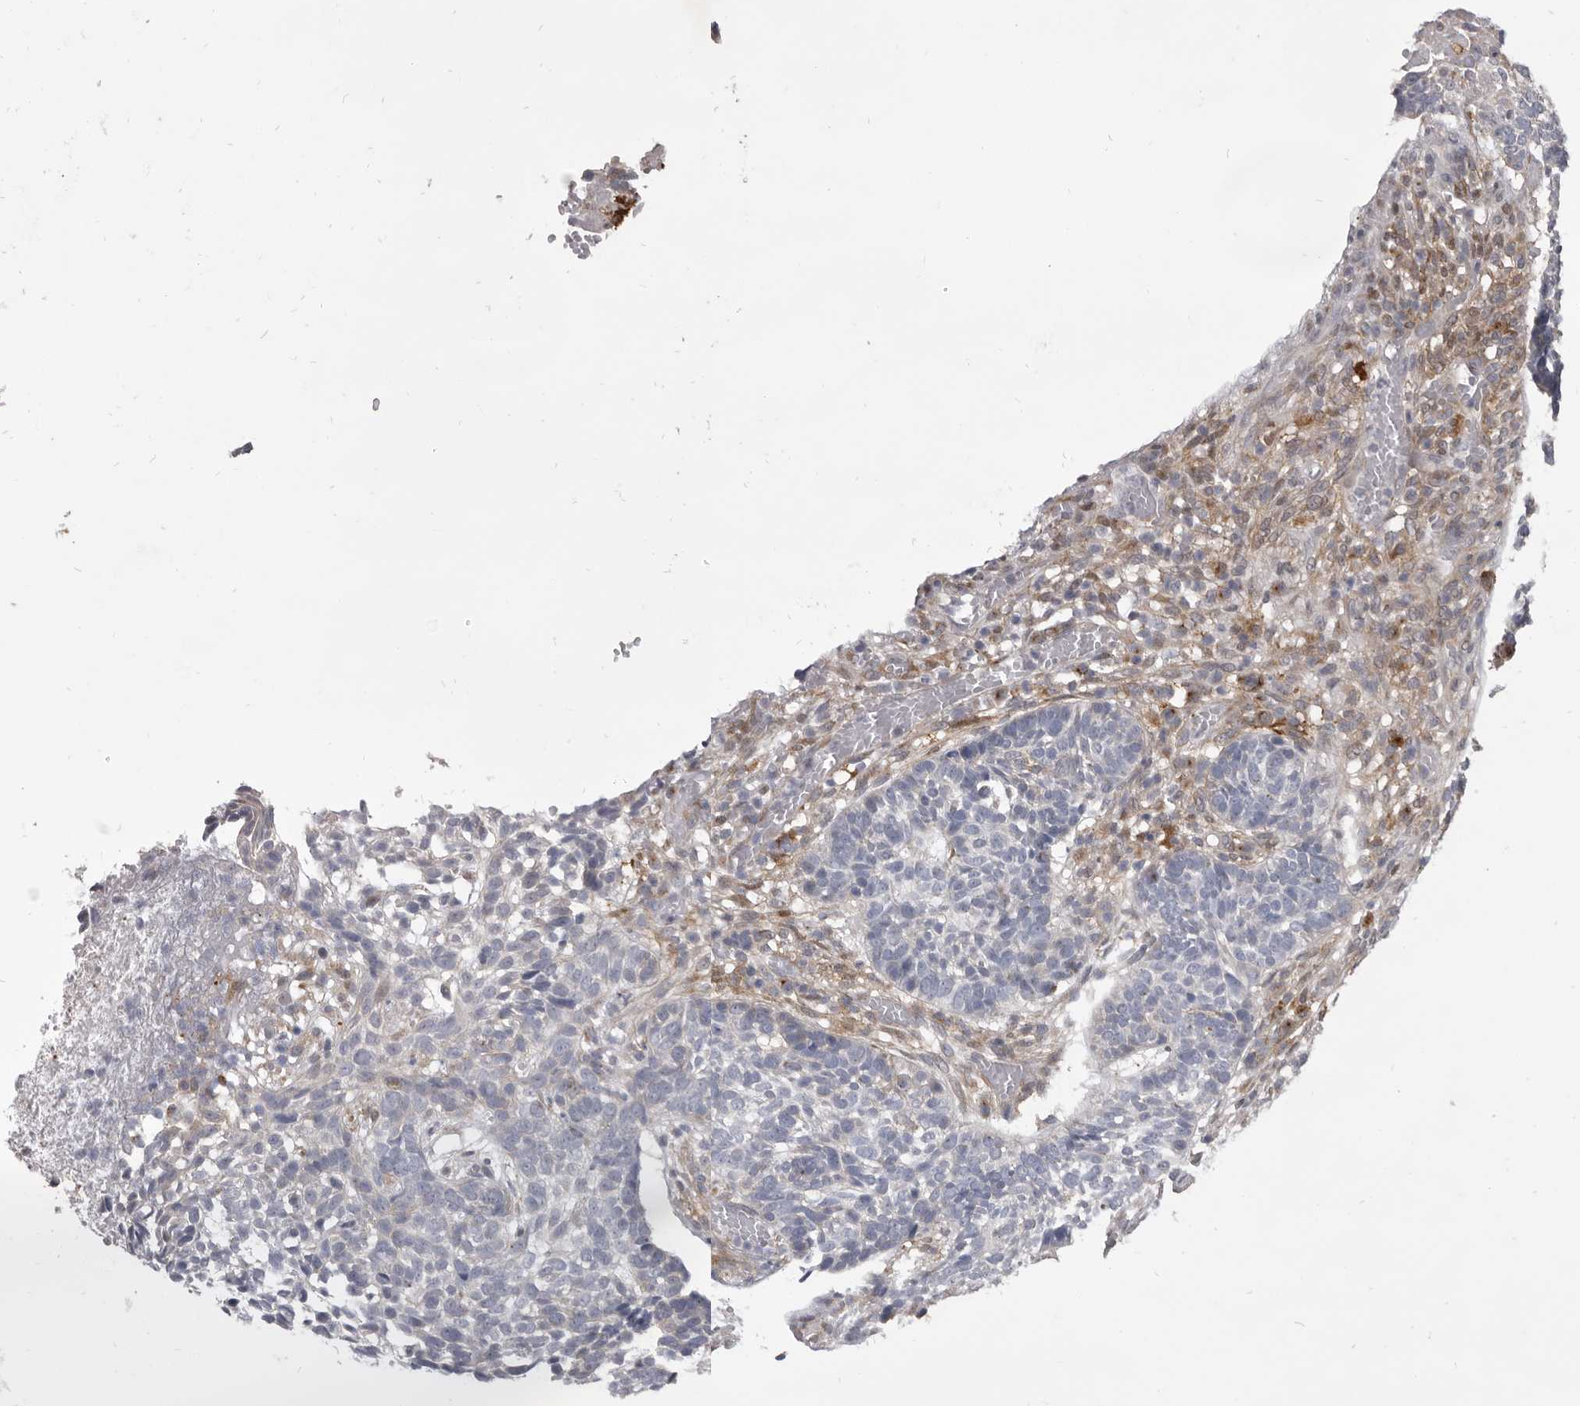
{"staining": {"intensity": "negative", "quantity": "none", "location": "none"}, "tissue": "skin cancer", "cell_type": "Tumor cells", "image_type": "cancer", "snomed": [{"axis": "morphology", "description": "Basal cell carcinoma"}, {"axis": "topography", "description": "Skin"}], "caption": "Immunohistochemistry (IHC) image of neoplastic tissue: human skin cancer stained with DAB (3,3'-diaminobenzidine) demonstrates no significant protein positivity in tumor cells. Brightfield microscopy of IHC stained with DAB (3,3'-diaminobenzidine) (brown) and hematoxylin (blue), captured at high magnification.", "gene": "VPS45", "patient": {"sex": "male", "age": 85}}